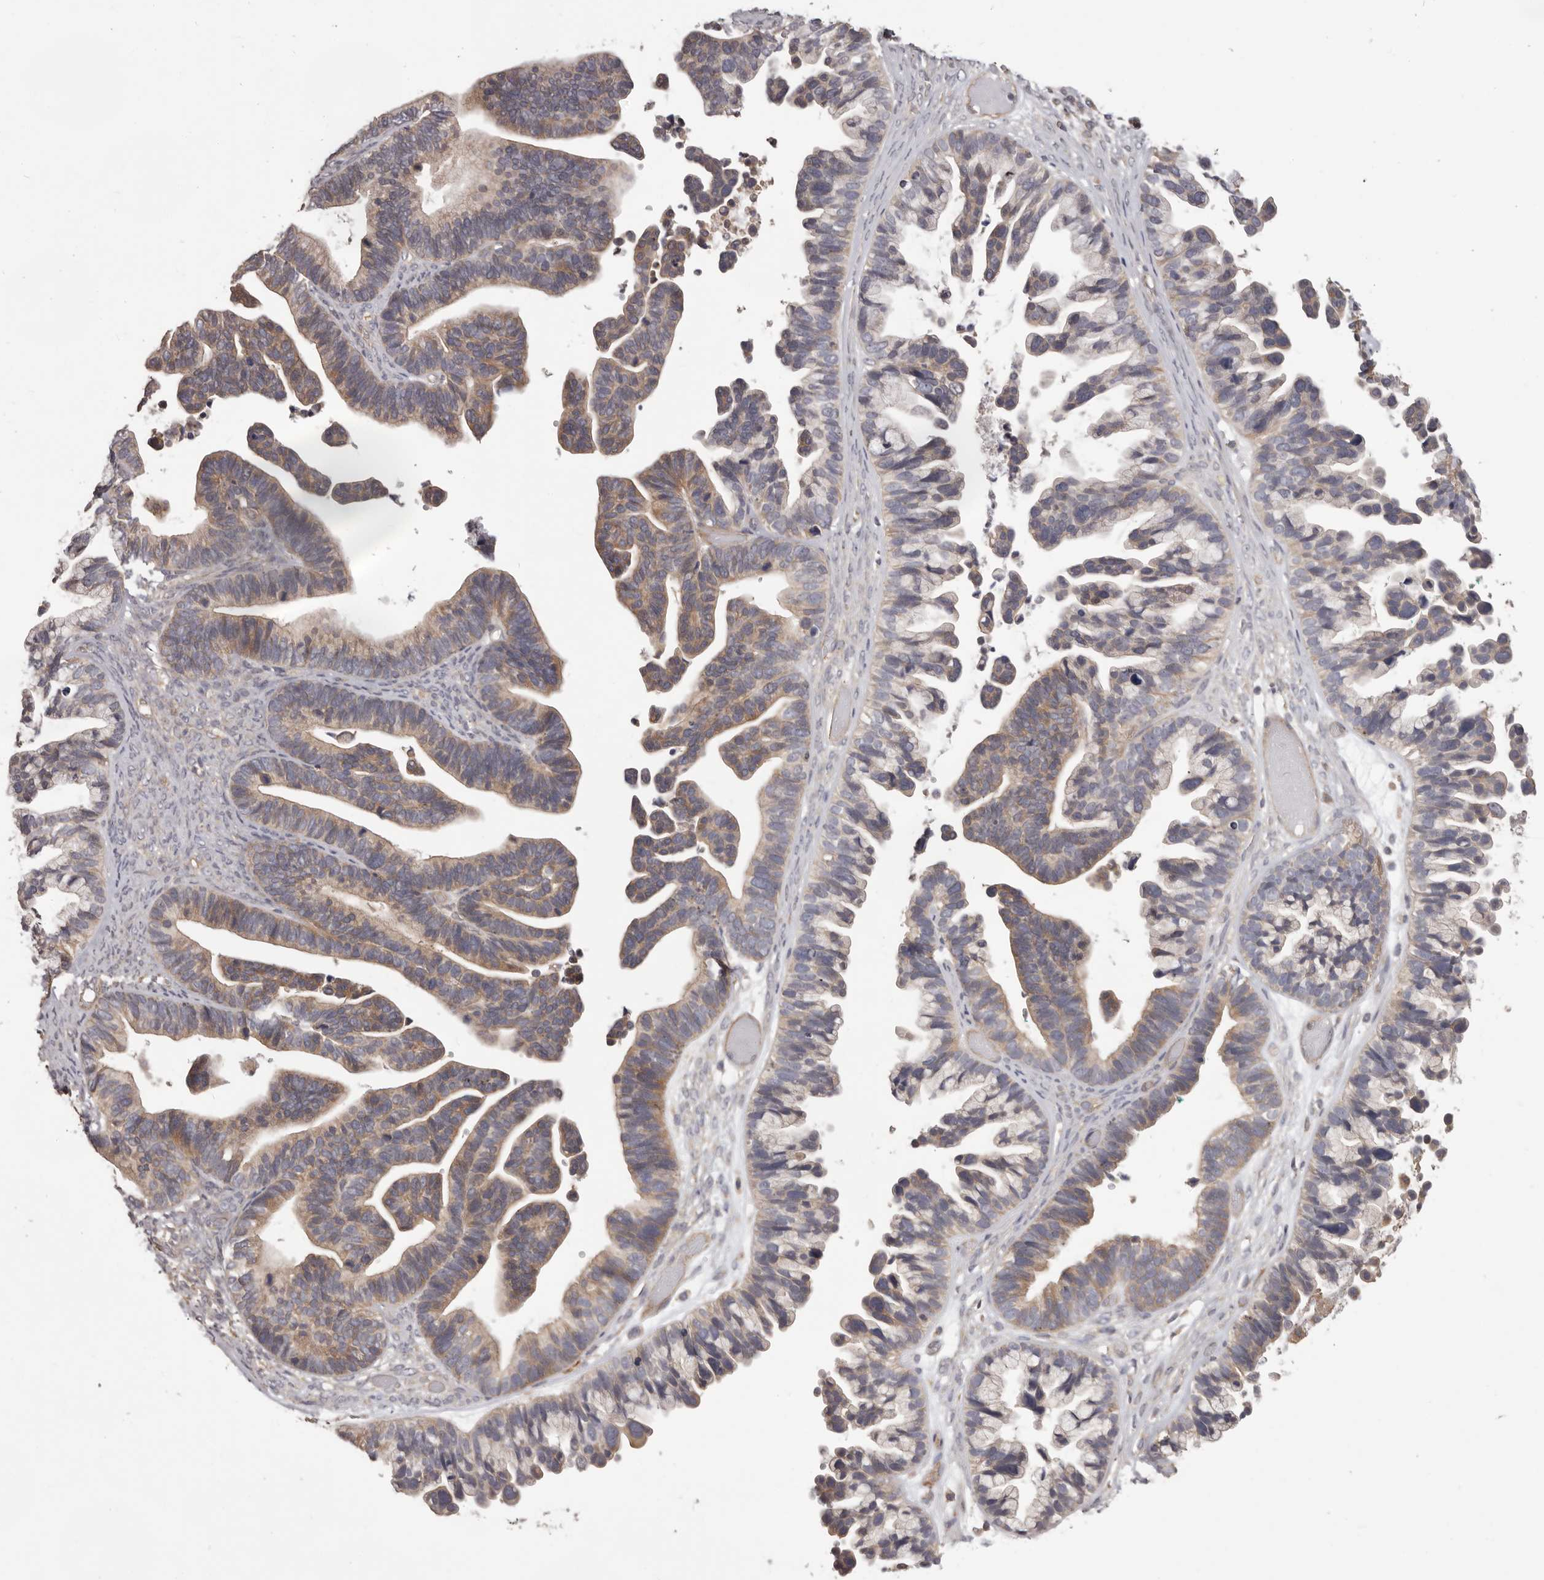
{"staining": {"intensity": "weak", "quantity": "25%-75%", "location": "cytoplasmic/membranous"}, "tissue": "ovarian cancer", "cell_type": "Tumor cells", "image_type": "cancer", "snomed": [{"axis": "morphology", "description": "Cystadenocarcinoma, serous, NOS"}, {"axis": "topography", "description": "Ovary"}], "caption": "Immunohistochemical staining of ovarian cancer (serous cystadenocarcinoma) demonstrates weak cytoplasmic/membranous protein staining in about 25%-75% of tumor cells.", "gene": "HRH1", "patient": {"sex": "female", "age": 56}}